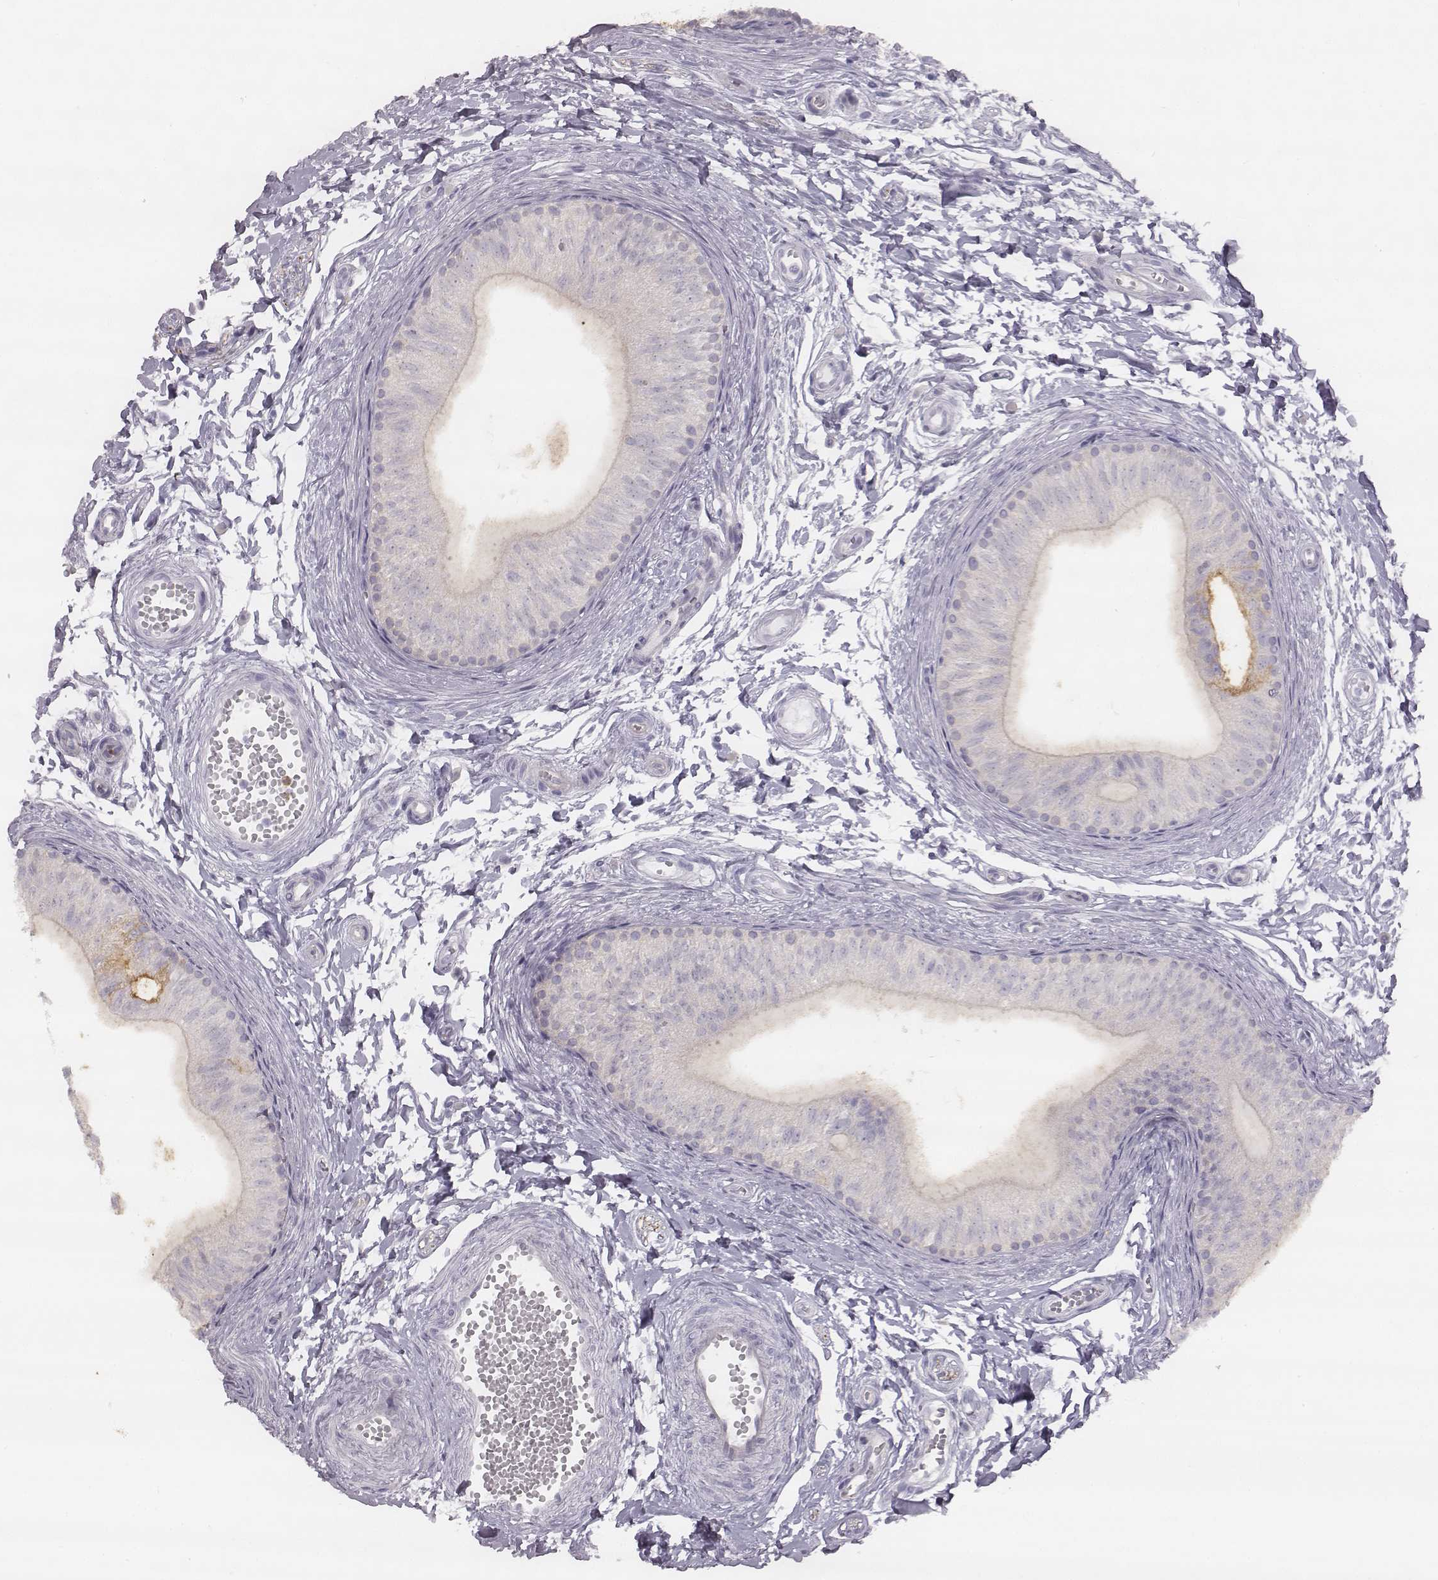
{"staining": {"intensity": "negative", "quantity": "none", "location": "none"}, "tissue": "epididymis", "cell_type": "Glandular cells", "image_type": "normal", "snomed": [{"axis": "morphology", "description": "Normal tissue, NOS"}, {"axis": "topography", "description": "Epididymis"}], "caption": "This is an immunohistochemistry (IHC) image of unremarkable epididymis. There is no staining in glandular cells.", "gene": "KCNJ12", "patient": {"sex": "male", "age": 22}}